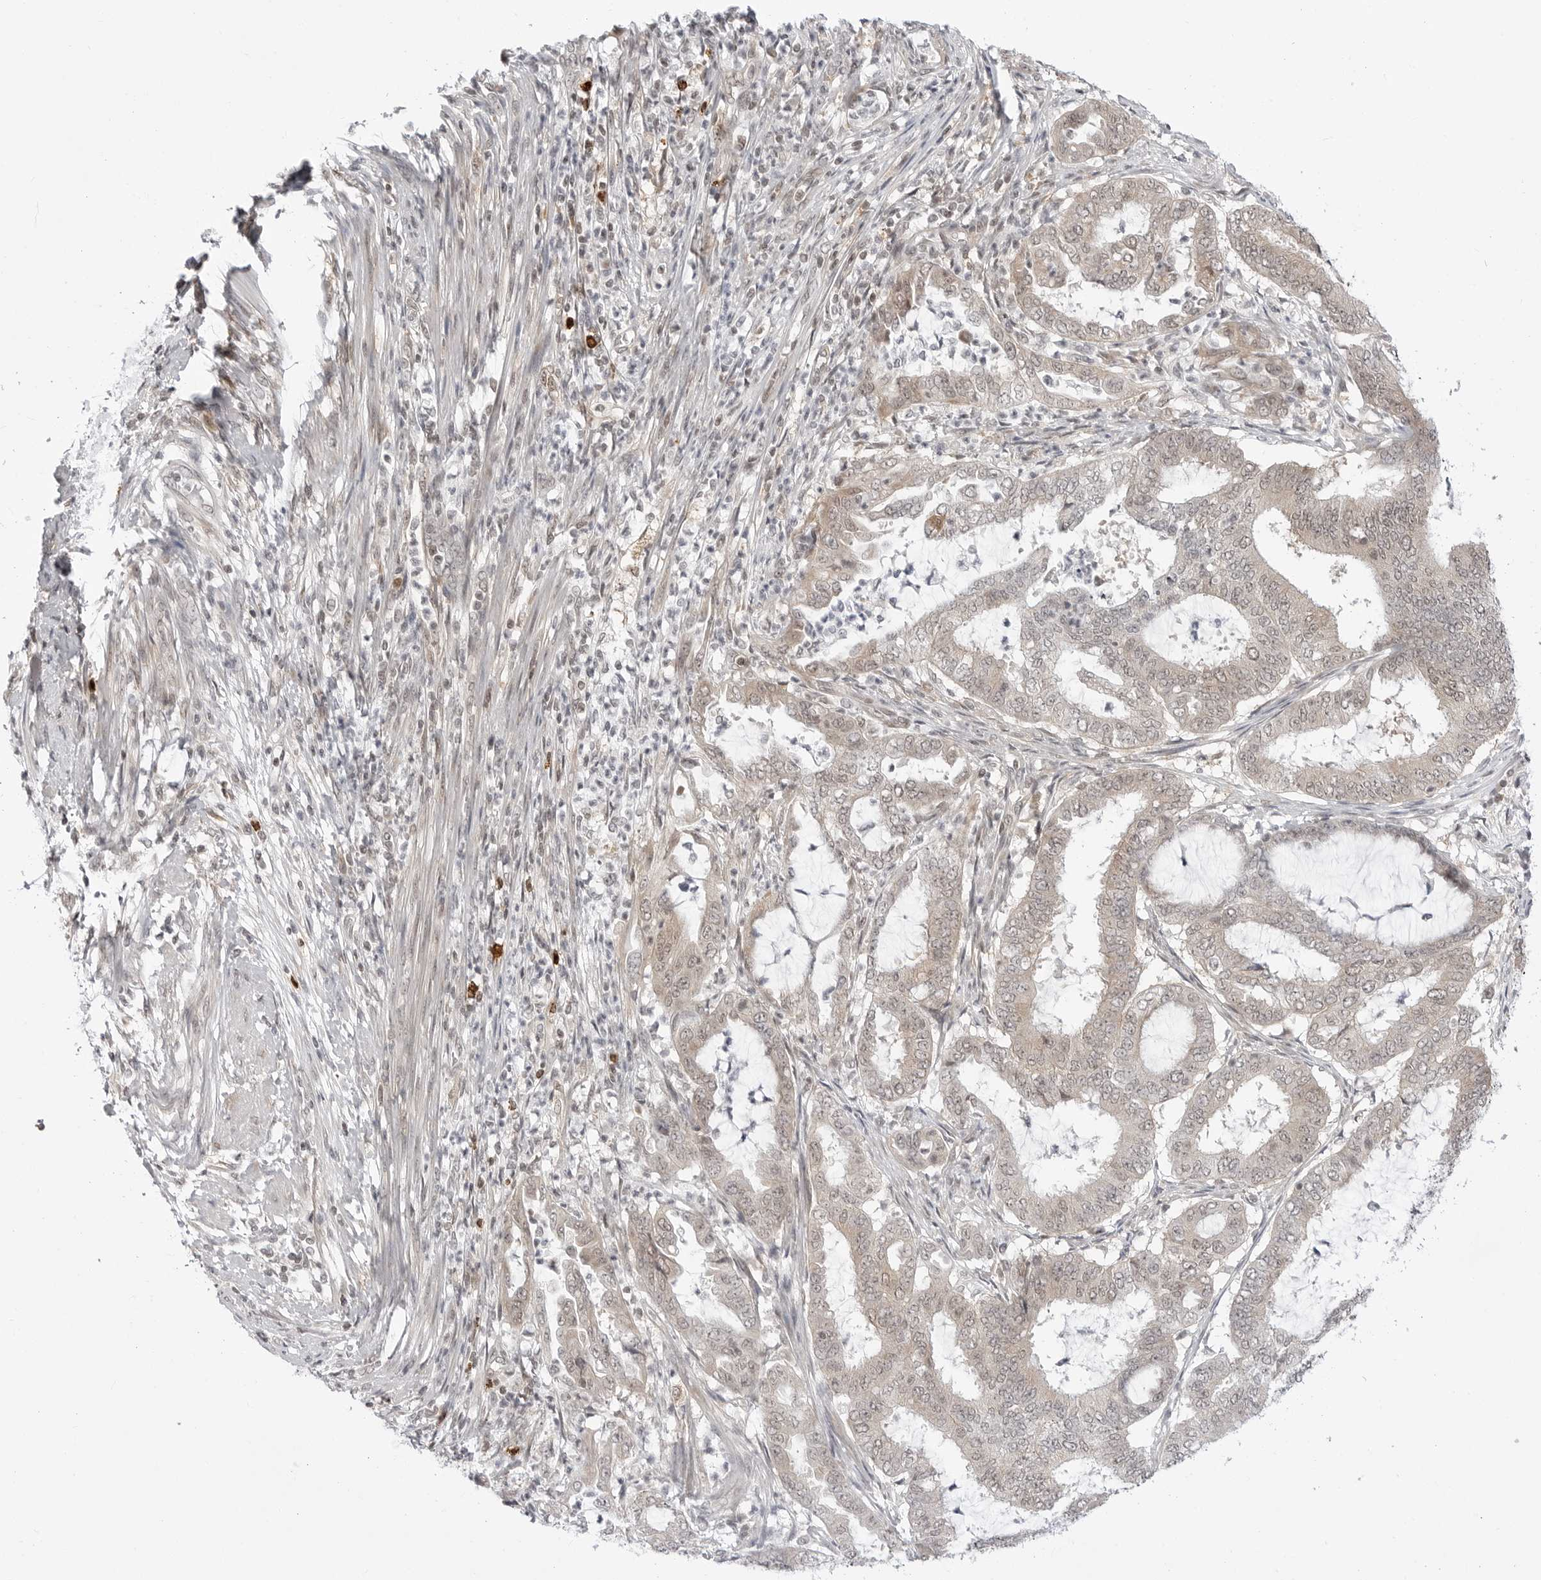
{"staining": {"intensity": "weak", "quantity": "<25%", "location": "cytoplasmic/membranous"}, "tissue": "endometrial cancer", "cell_type": "Tumor cells", "image_type": "cancer", "snomed": [{"axis": "morphology", "description": "Adenocarcinoma, NOS"}, {"axis": "topography", "description": "Endometrium"}], "caption": "There is no significant positivity in tumor cells of endometrial cancer (adenocarcinoma).", "gene": "PPP2R5C", "patient": {"sex": "female", "age": 51}}